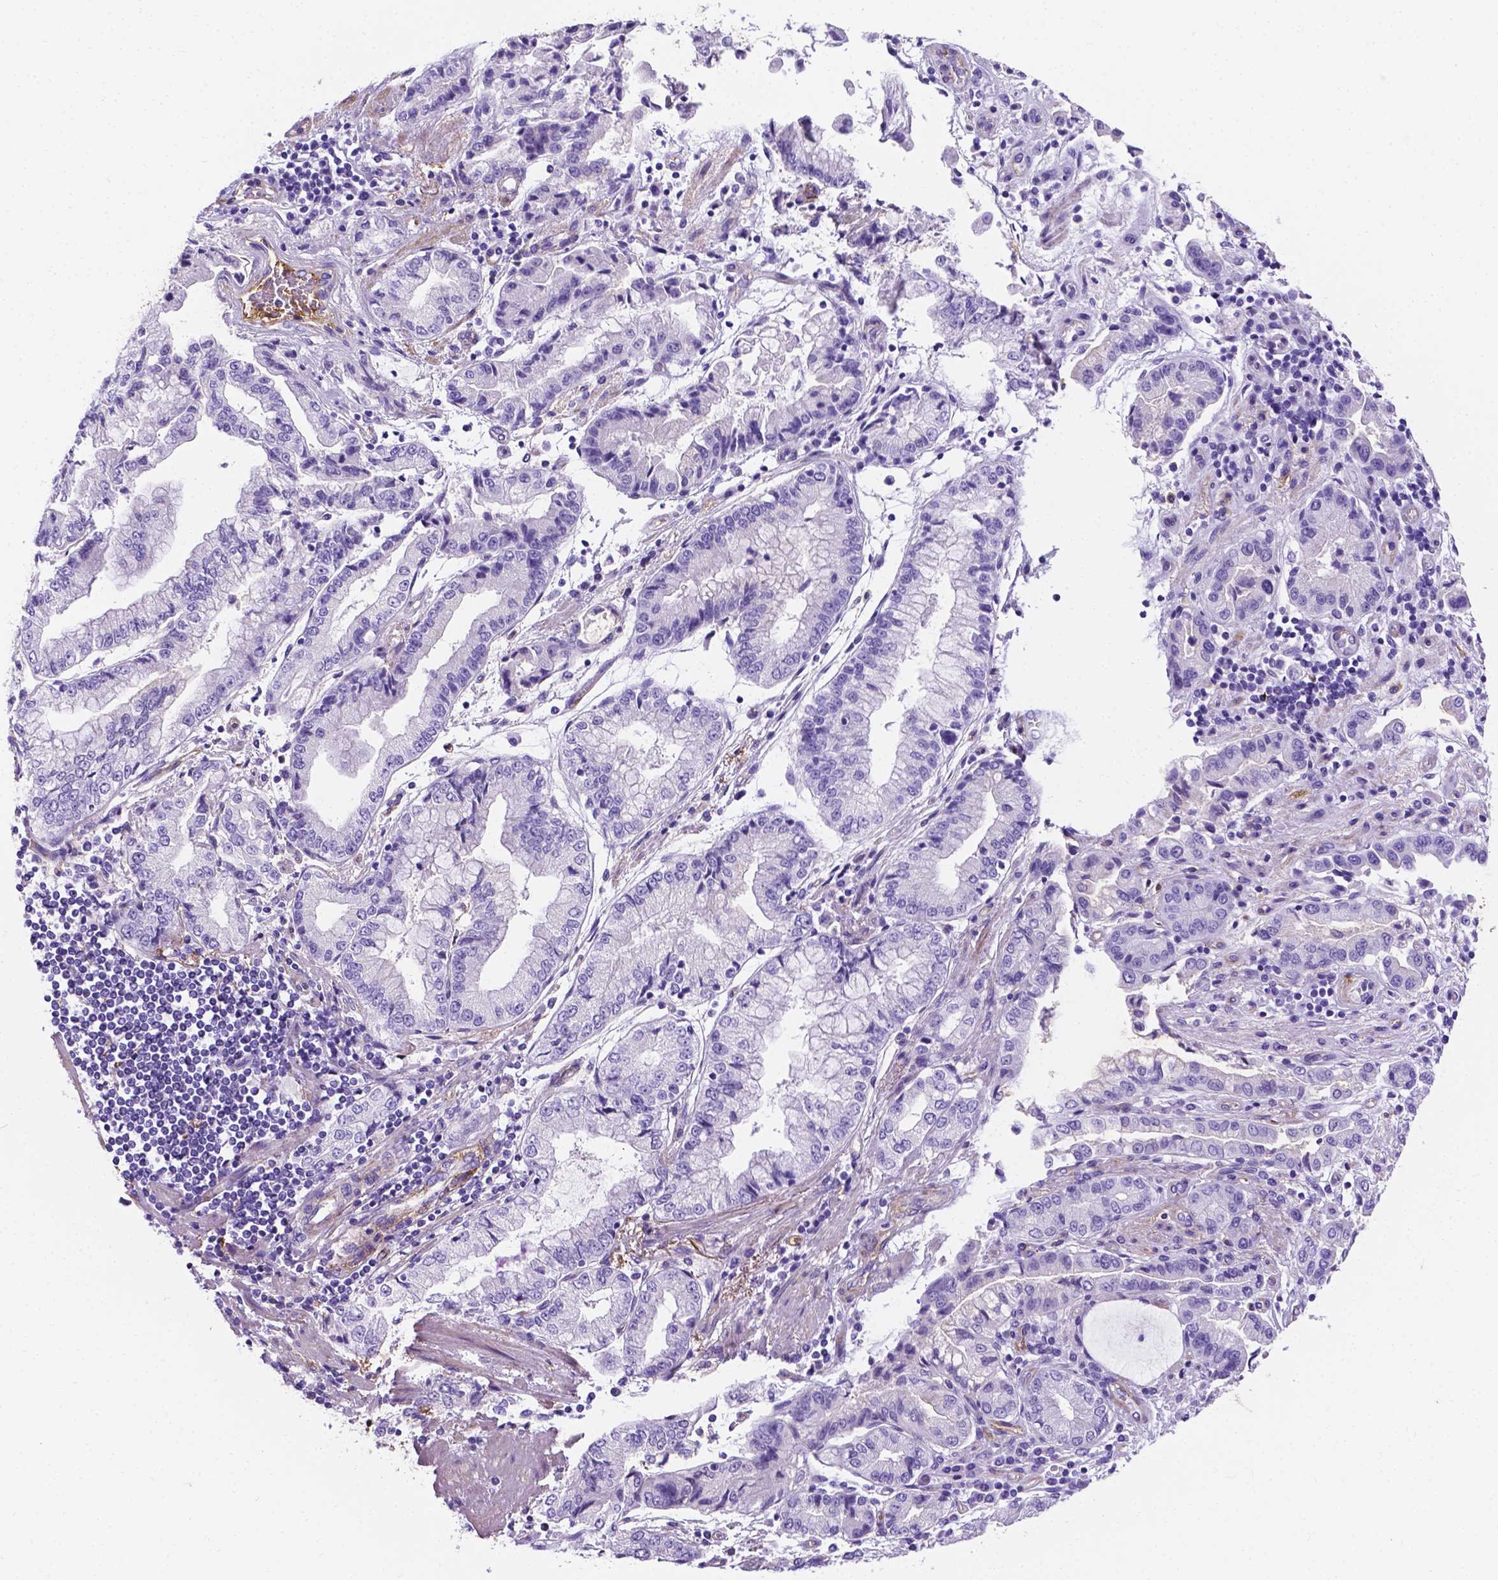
{"staining": {"intensity": "negative", "quantity": "none", "location": "none"}, "tissue": "stomach cancer", "cell_type": "Tumor cells", "image_type": "cancer", "snomed": [{"axis": "morphology", "description": "Adenocarcinoma, NOS"}, {"axis": "topography", "description": "Stomach, upper"}], "caption": "Tumor cells show no significant protein staining in adenocarcinoma (stomach). (Immunohistochemistry, brightfield microscopy, high magnification).", "gene": "APOE", "patient": {"sex": "female", "age": 74}}